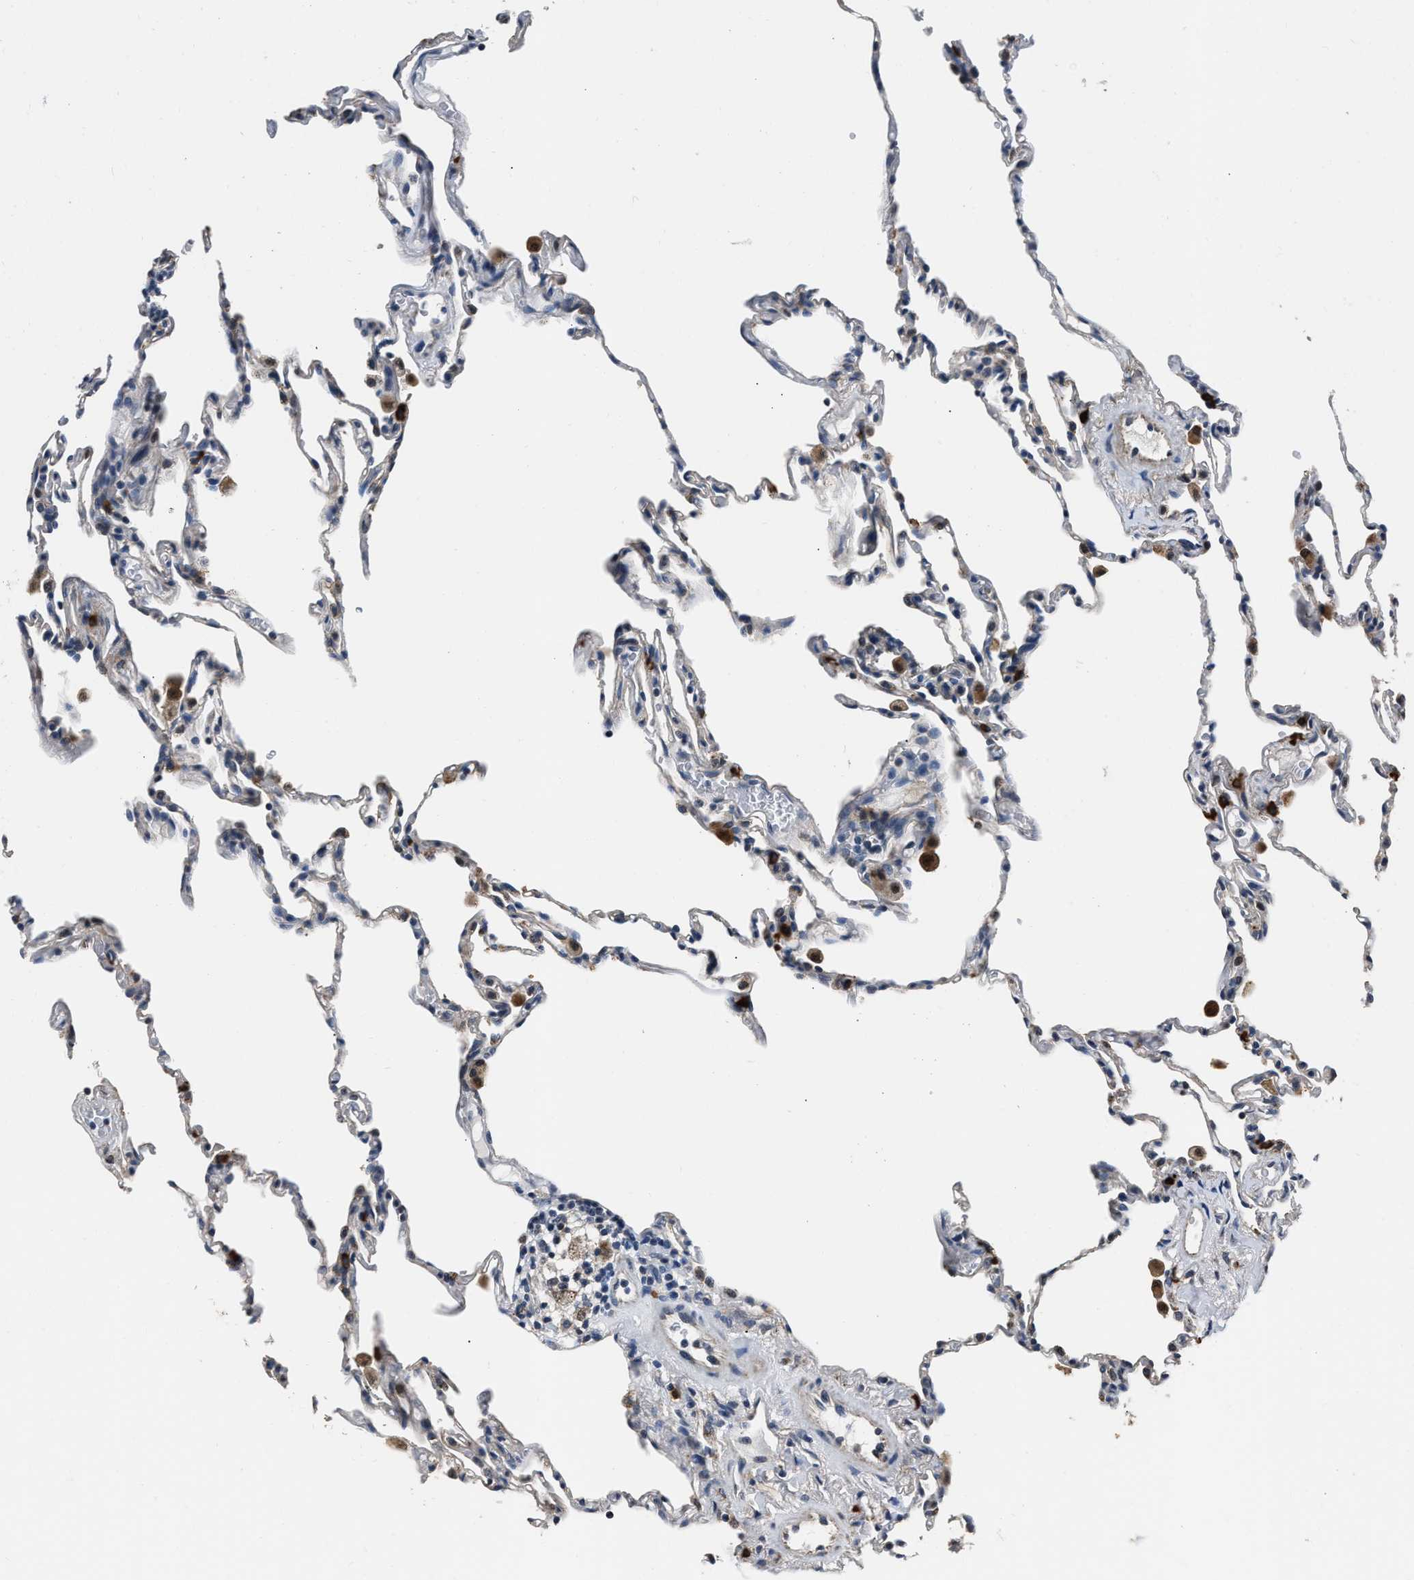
{"staining": {"intensity": "negative", "quantity": "none", "location": "none"}, "tissue": "lung", "cell_type": "Alveolar cells", "image_type": "normal", "snomed": [{"axis": "morphology", "description": "Normal tissue, NOS"}, {"axis": "topography", "description": "Lung"}], "caption": "A photomicrograph of lung stained for a protein exhibits no brown staining in alveolar cells.", "gene": "NSUN5", "patient": {"sex": "male", "age": 59}}